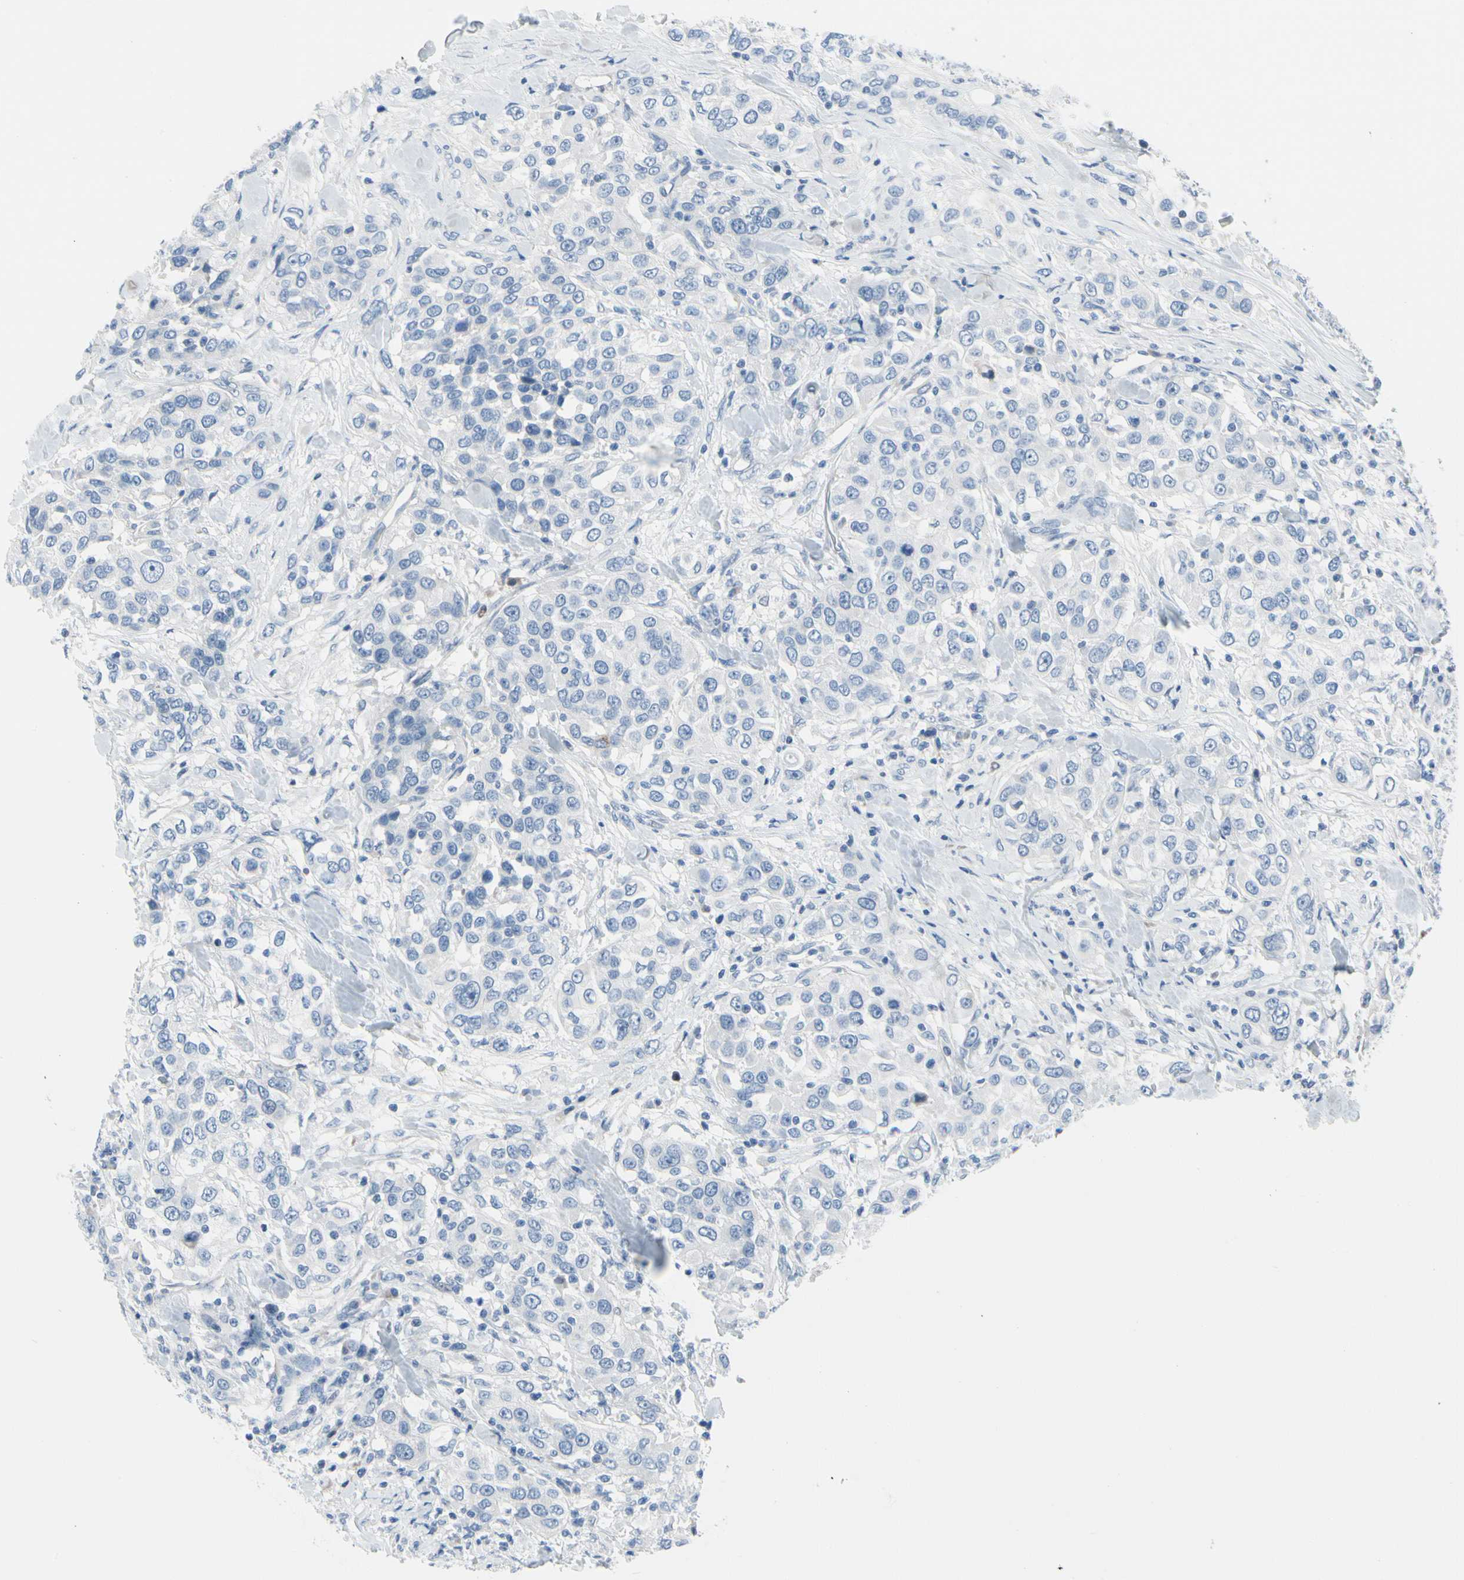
{"staining": {"intensity": "negative", "quantity": "none", "location": "none"}, "tissue": "urothelial cancer", "cell_type": "Tumor cells", "image_type": "cancer", "snomed": [{"axis": "morphology", "description": "Urothelial carcinoma, High grade"}, {"axis": "topography", "description": "Urinary bladder"}], "caption": "Urothelial cancer stained for a protein using IHC reveals no positivity tumor cells.", "gene": "MUC5B", "patient": {"sex": "female", "age": 80}}